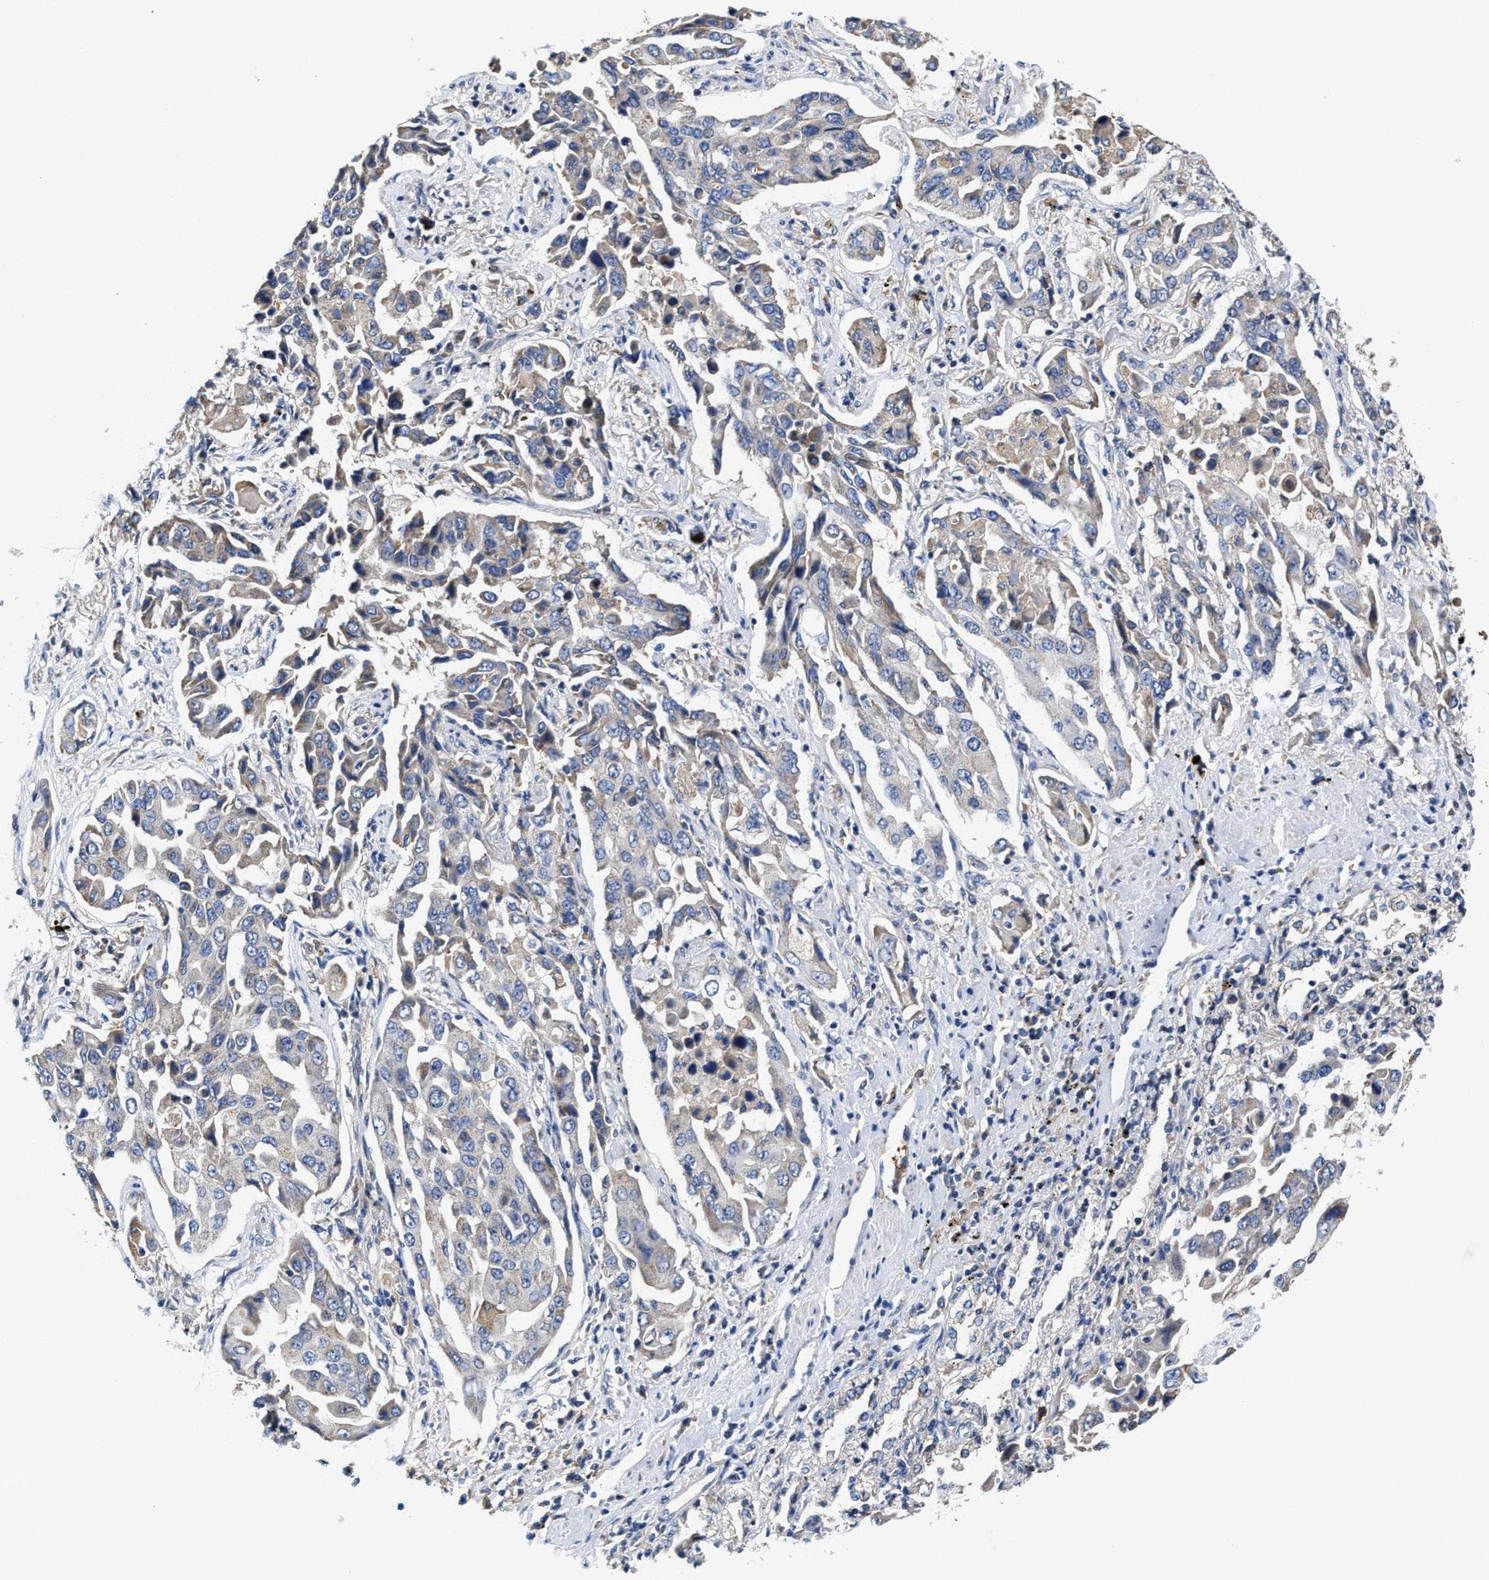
{"staining": {"intensity": "weak", "quantity": "<25%", "location": "cytoplasmic/membranous"}, "tissue": "lung cancer", "cell_type": "Tumor cells", "image_type": "cancer", "snomed": [{"axis": "morphology", "description": "Adenocarcinoma, NOS"}, {"axis": "topography", "description": "Lung"}], "caption": "IHC of human lung cancer reveals no expression in tumor cells.", "gene": "TMEM30A", "patient": {"sex": "female", "age": 65}}